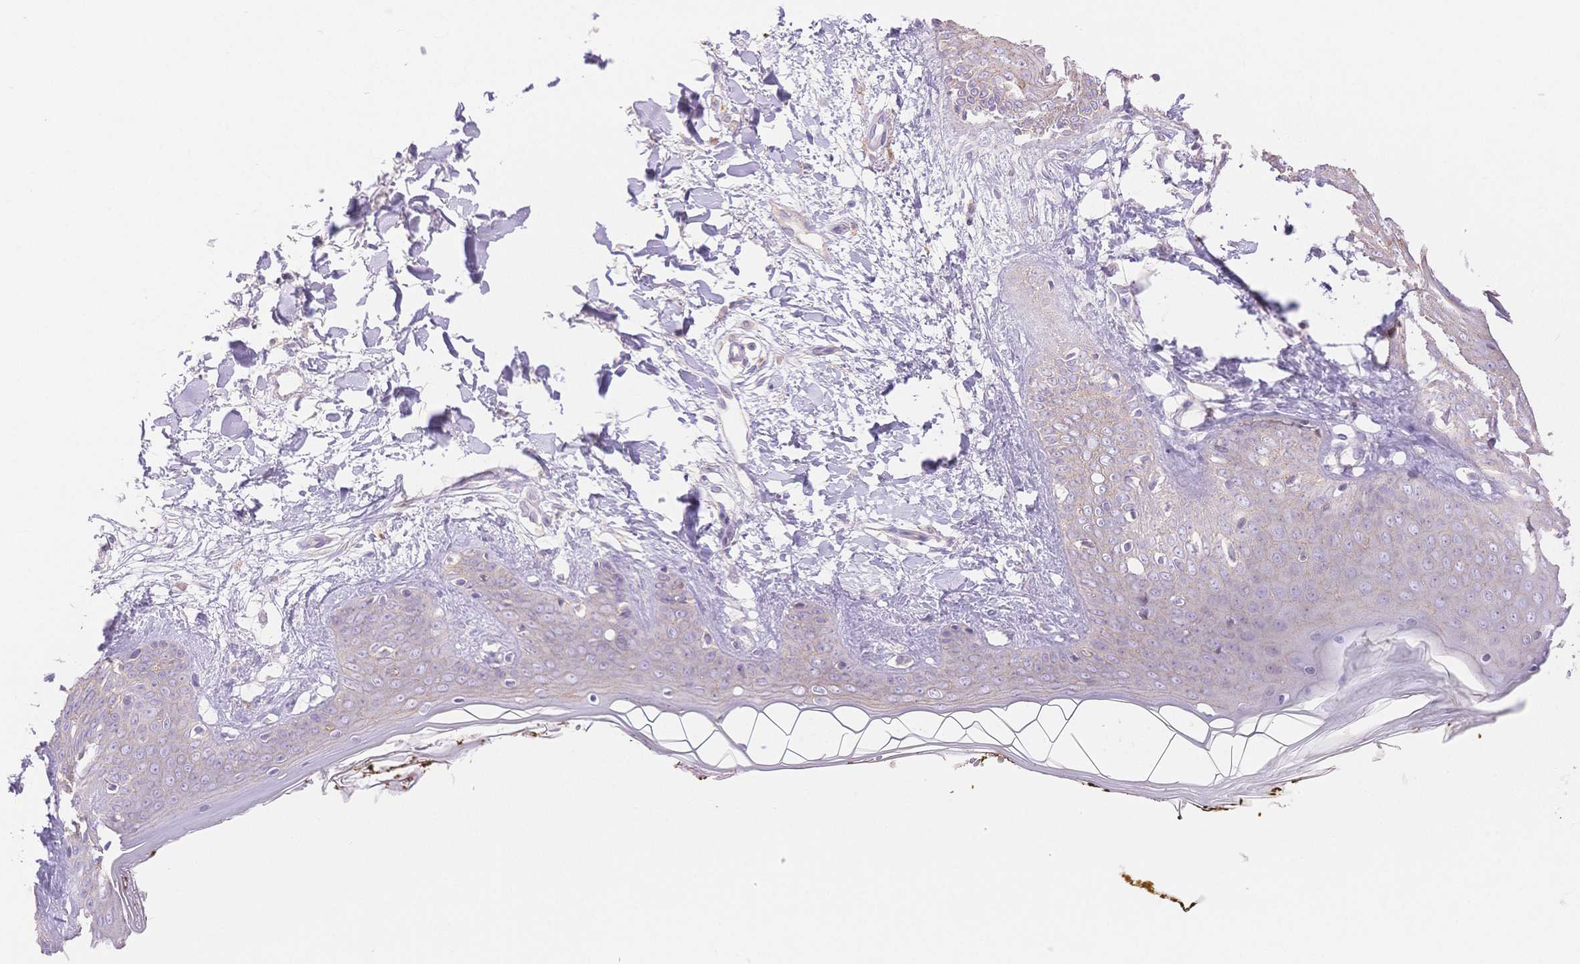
{"staining": {"intensity": "negative", "quantity": "none", "location": "none"}, "tissue": "skin", "cell_type": "Fibroblasts", "image_type": "normal", "snomed": [{"axis": "morphology", "description": "Normal tissue, NOS"}, {"axis": "topography", "description": "Skin"}], "caption": "Immunohistochemical staining of normal skin displays no significant positivity in fibroblasts. (Brightfield microscopy of DAB IHC at high magnification).", "gene": "WDR54", "patient": {"sex": "female", "age": 34}}